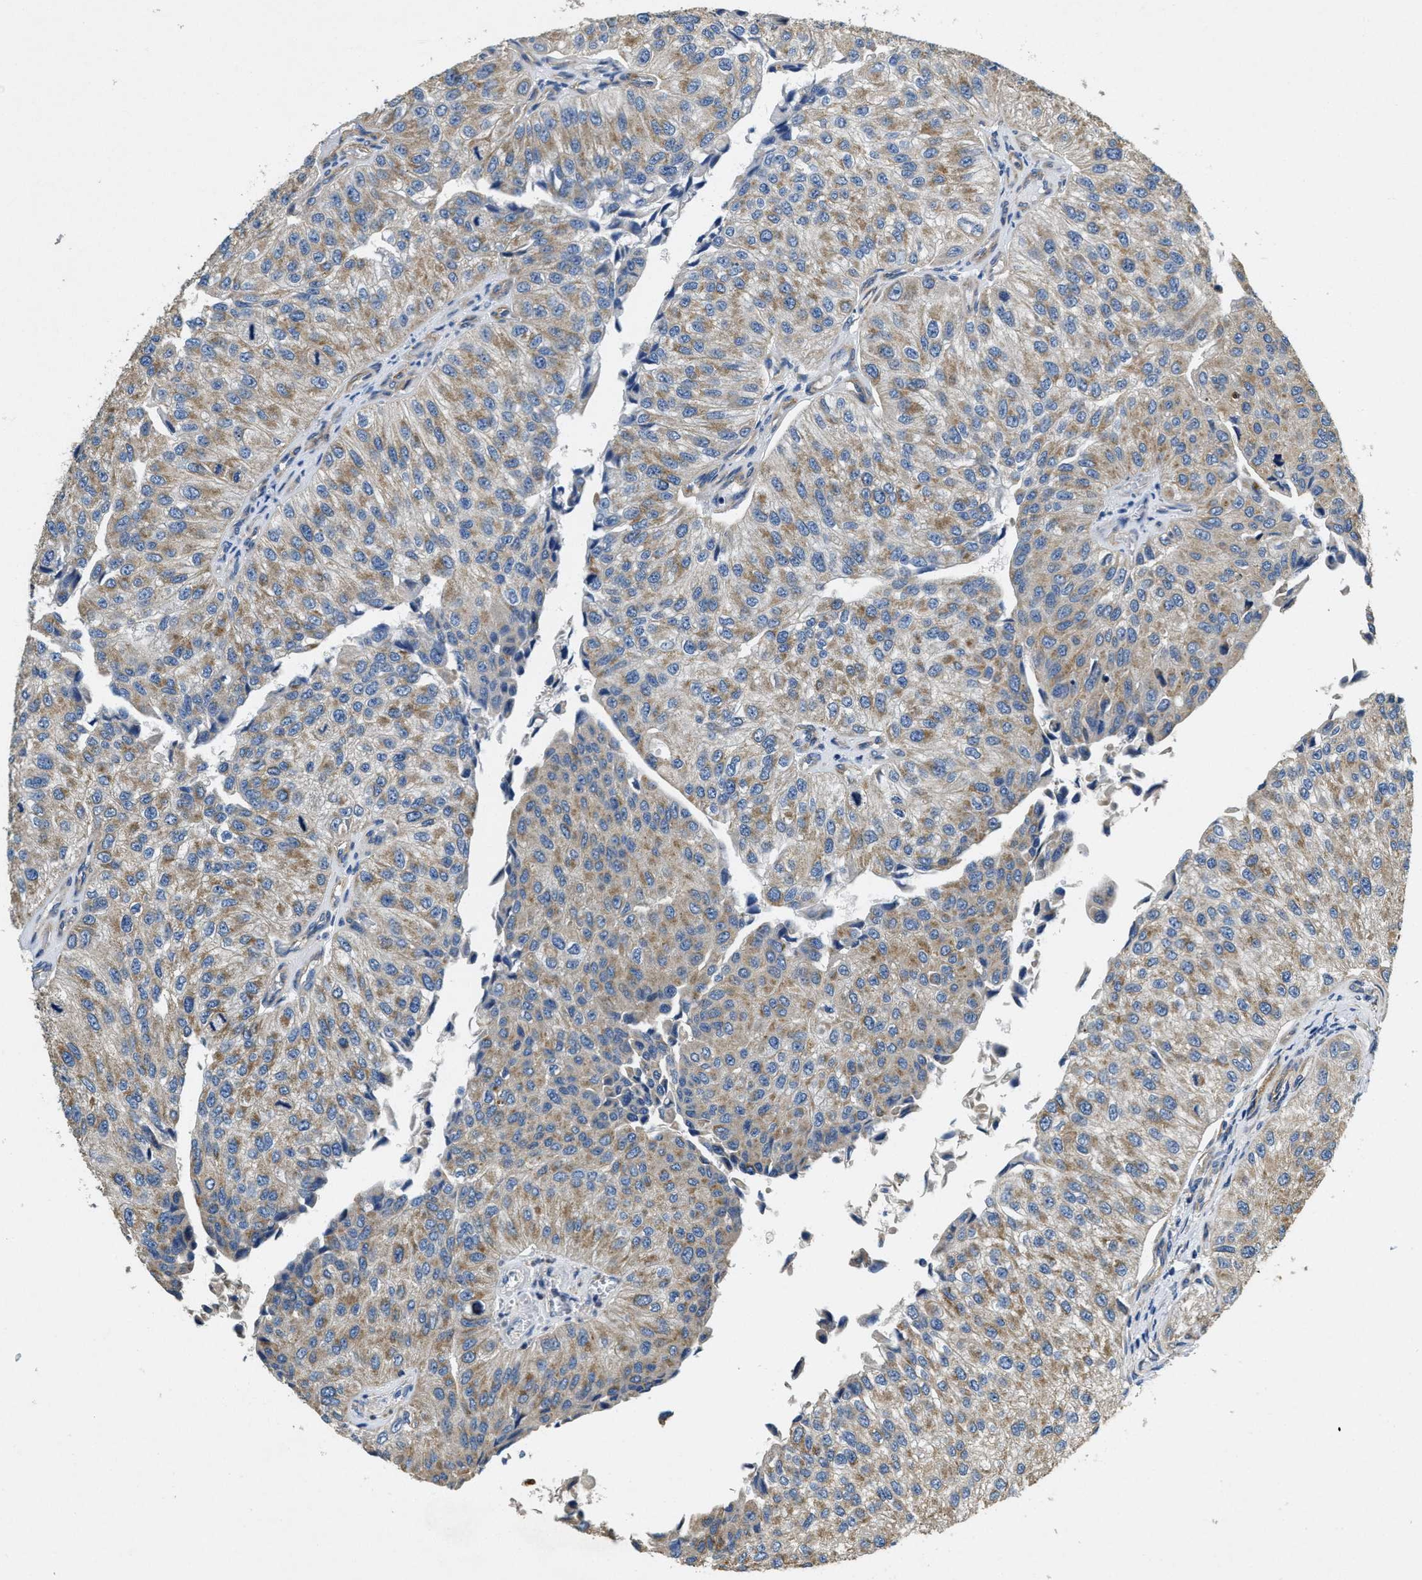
{"staining": {"intensity": "moderate", "quantity": "25%-75%", "location": "cytoplasmic/membranous"}, "tissue": "urothelial cancer", "cell_type": "Tumor cells", "image_type": "cancer", "snomed": [{"axis": "morphology", "description": "Urothelial carcinoma, High grade"}, {"axis": "topography", "description": "Kidney"}, {"axis": "topography", "description": "Urinary bladder"}], "caption": "A brown stain labels moderate cytoplasmic/membranous expression of a protein in urothelial cancer tumor cells.", "gene": "TOMM70", "patient": {"sex": "male", "age": 77}}